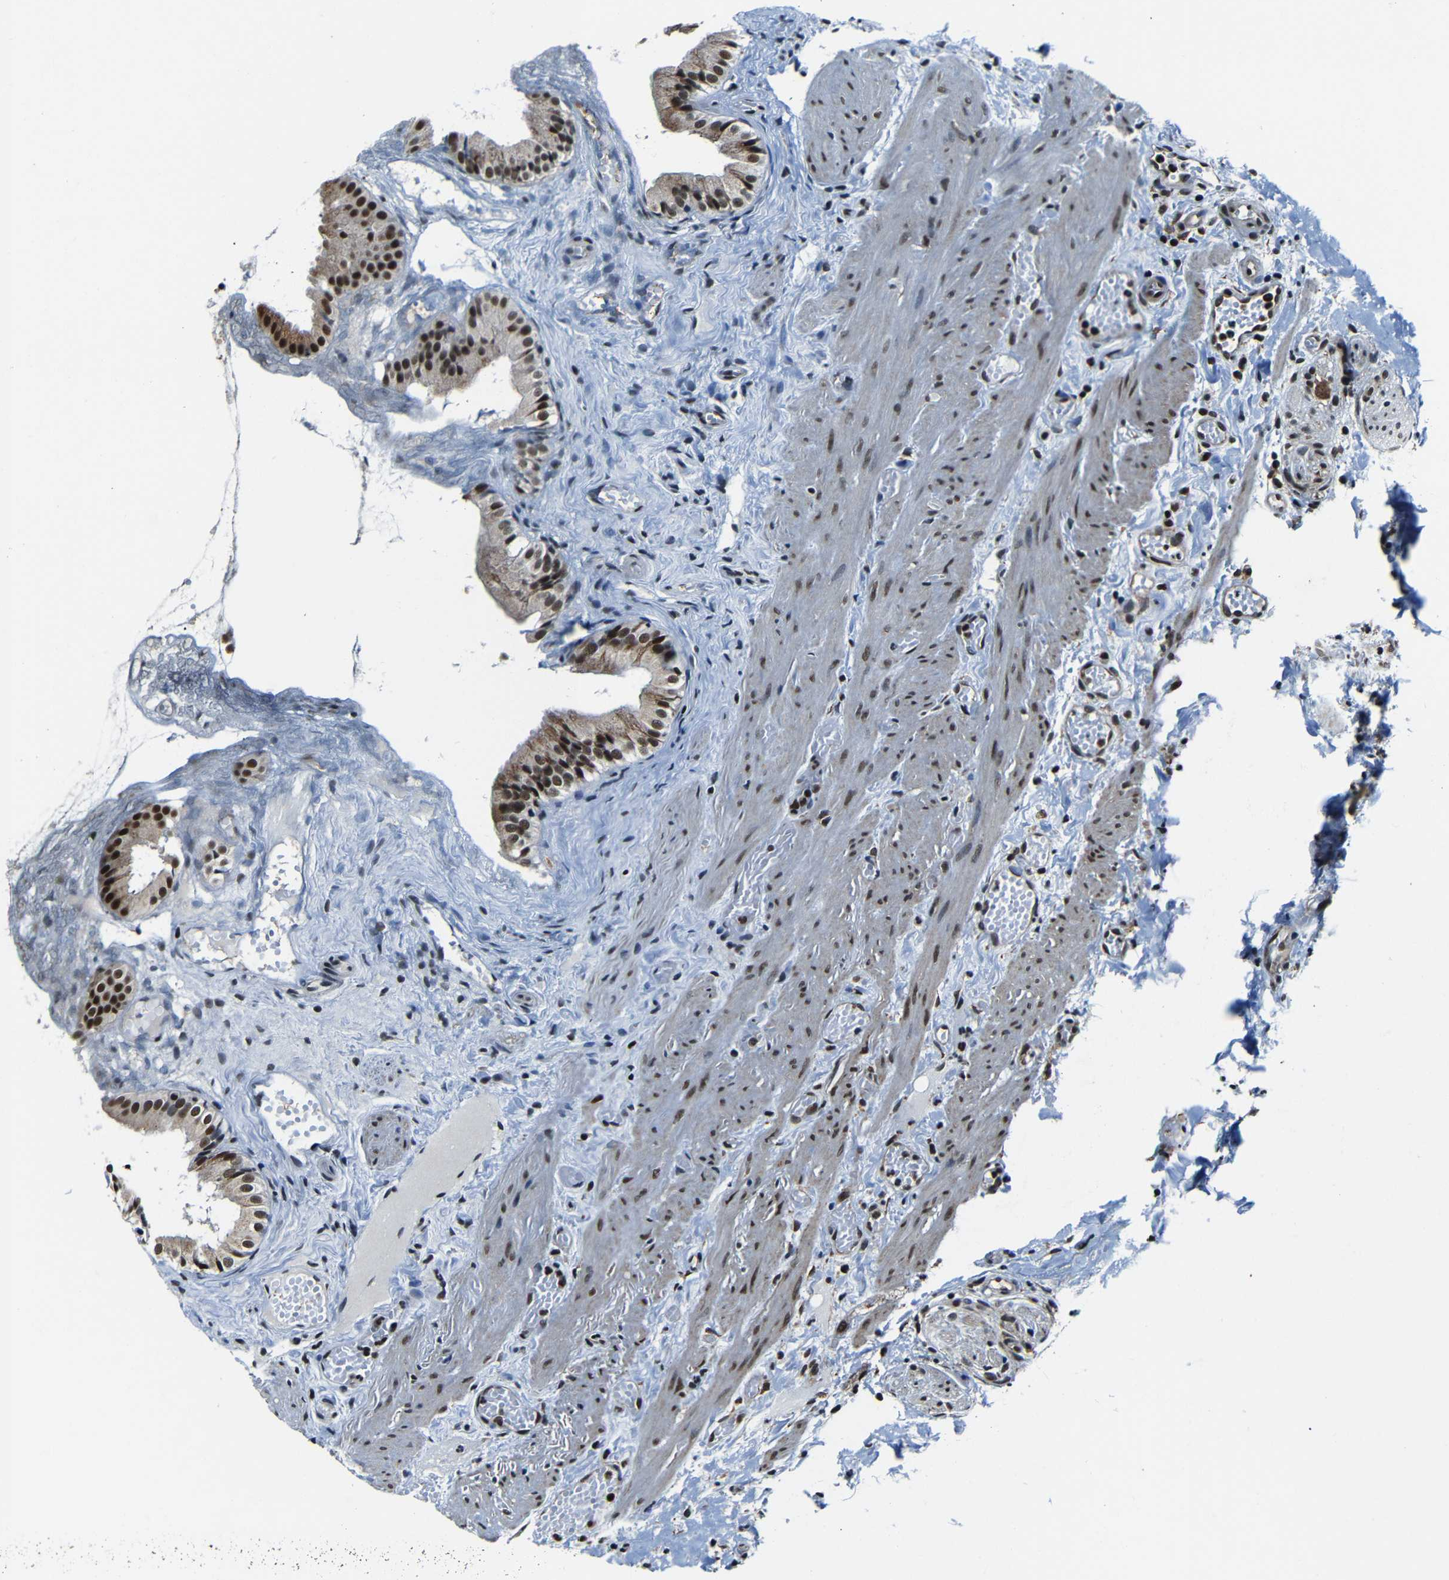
{"staining": {"intensity": "strong", "quantity": ">75%", "location": "cytoplasmic/membranous,nuclear"}, "tissue": "gallbladder", "cell_type": "Glandular cells", "image_type": "normal", "snomed": [{"axis": "morphology", "description": "Normal tissue, NOS"}, {"axis": "topography", "description": "Gallbladder"}], "caption": "An immunohistochemistry (IHC) photomicrograph of benign tissue is shown. Protein staining in brown shows strong cytoplasmic/membranous,nuclear positivity in gallbladder within glandular cells.", "gene": "NCBP3", "patient": {"sex": "female", "age": 26}}